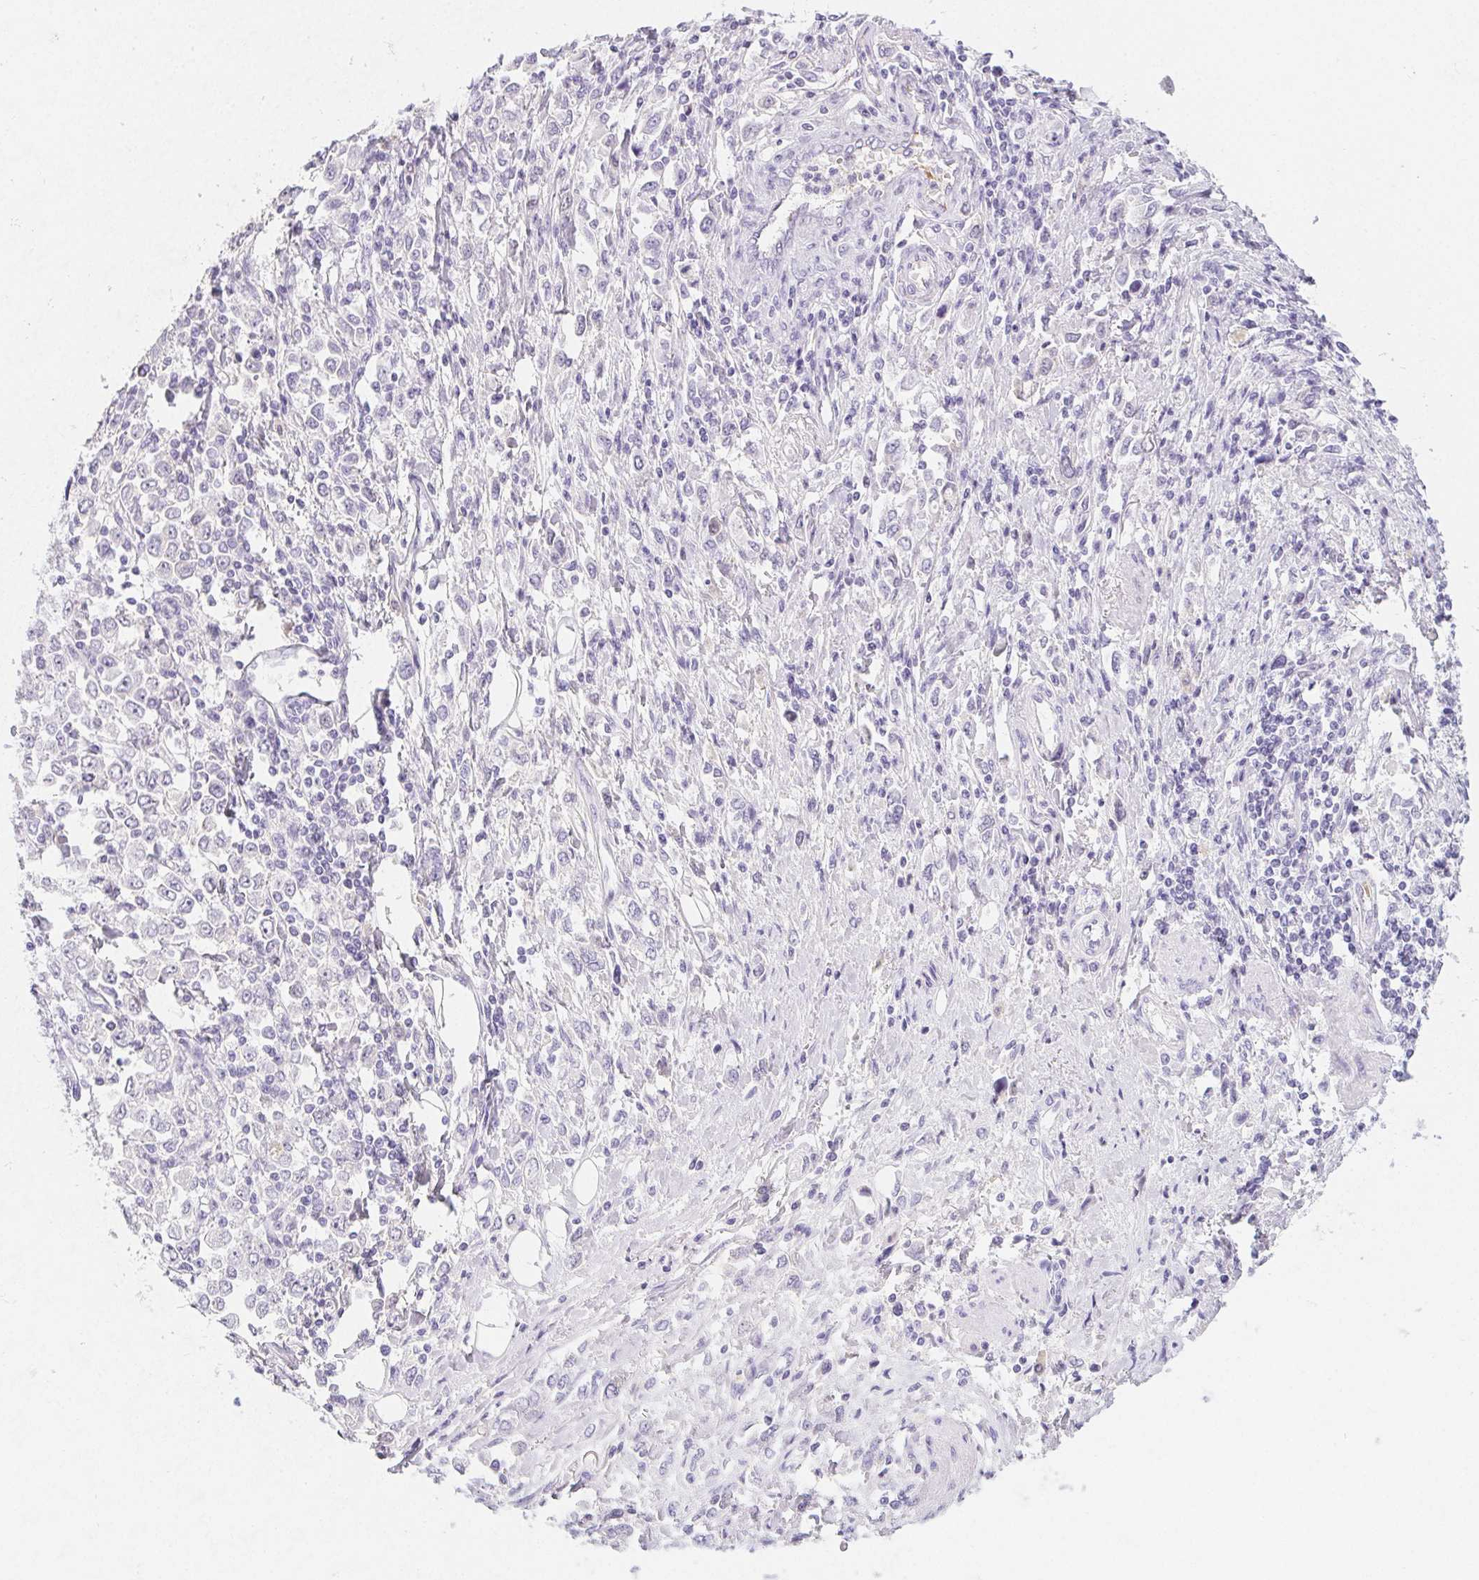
{"staining": {"intensity": "negative", "quantity": "none", "location": "none"}, "tissue": "stomach cancer", "cell_type": "Tumor cells", "image_type": "cancer", "snomed": [{"axis": "morphology", "description": "Adenocarcinoma, NOS"}, {"axis": "topography", "description": "Stomach, upper"}], "caption": "Tumor cells are negative for protein expression in human stomach cancer.", "gene": "ITIH2", "patient": {"sex": "male", "age": 70}}